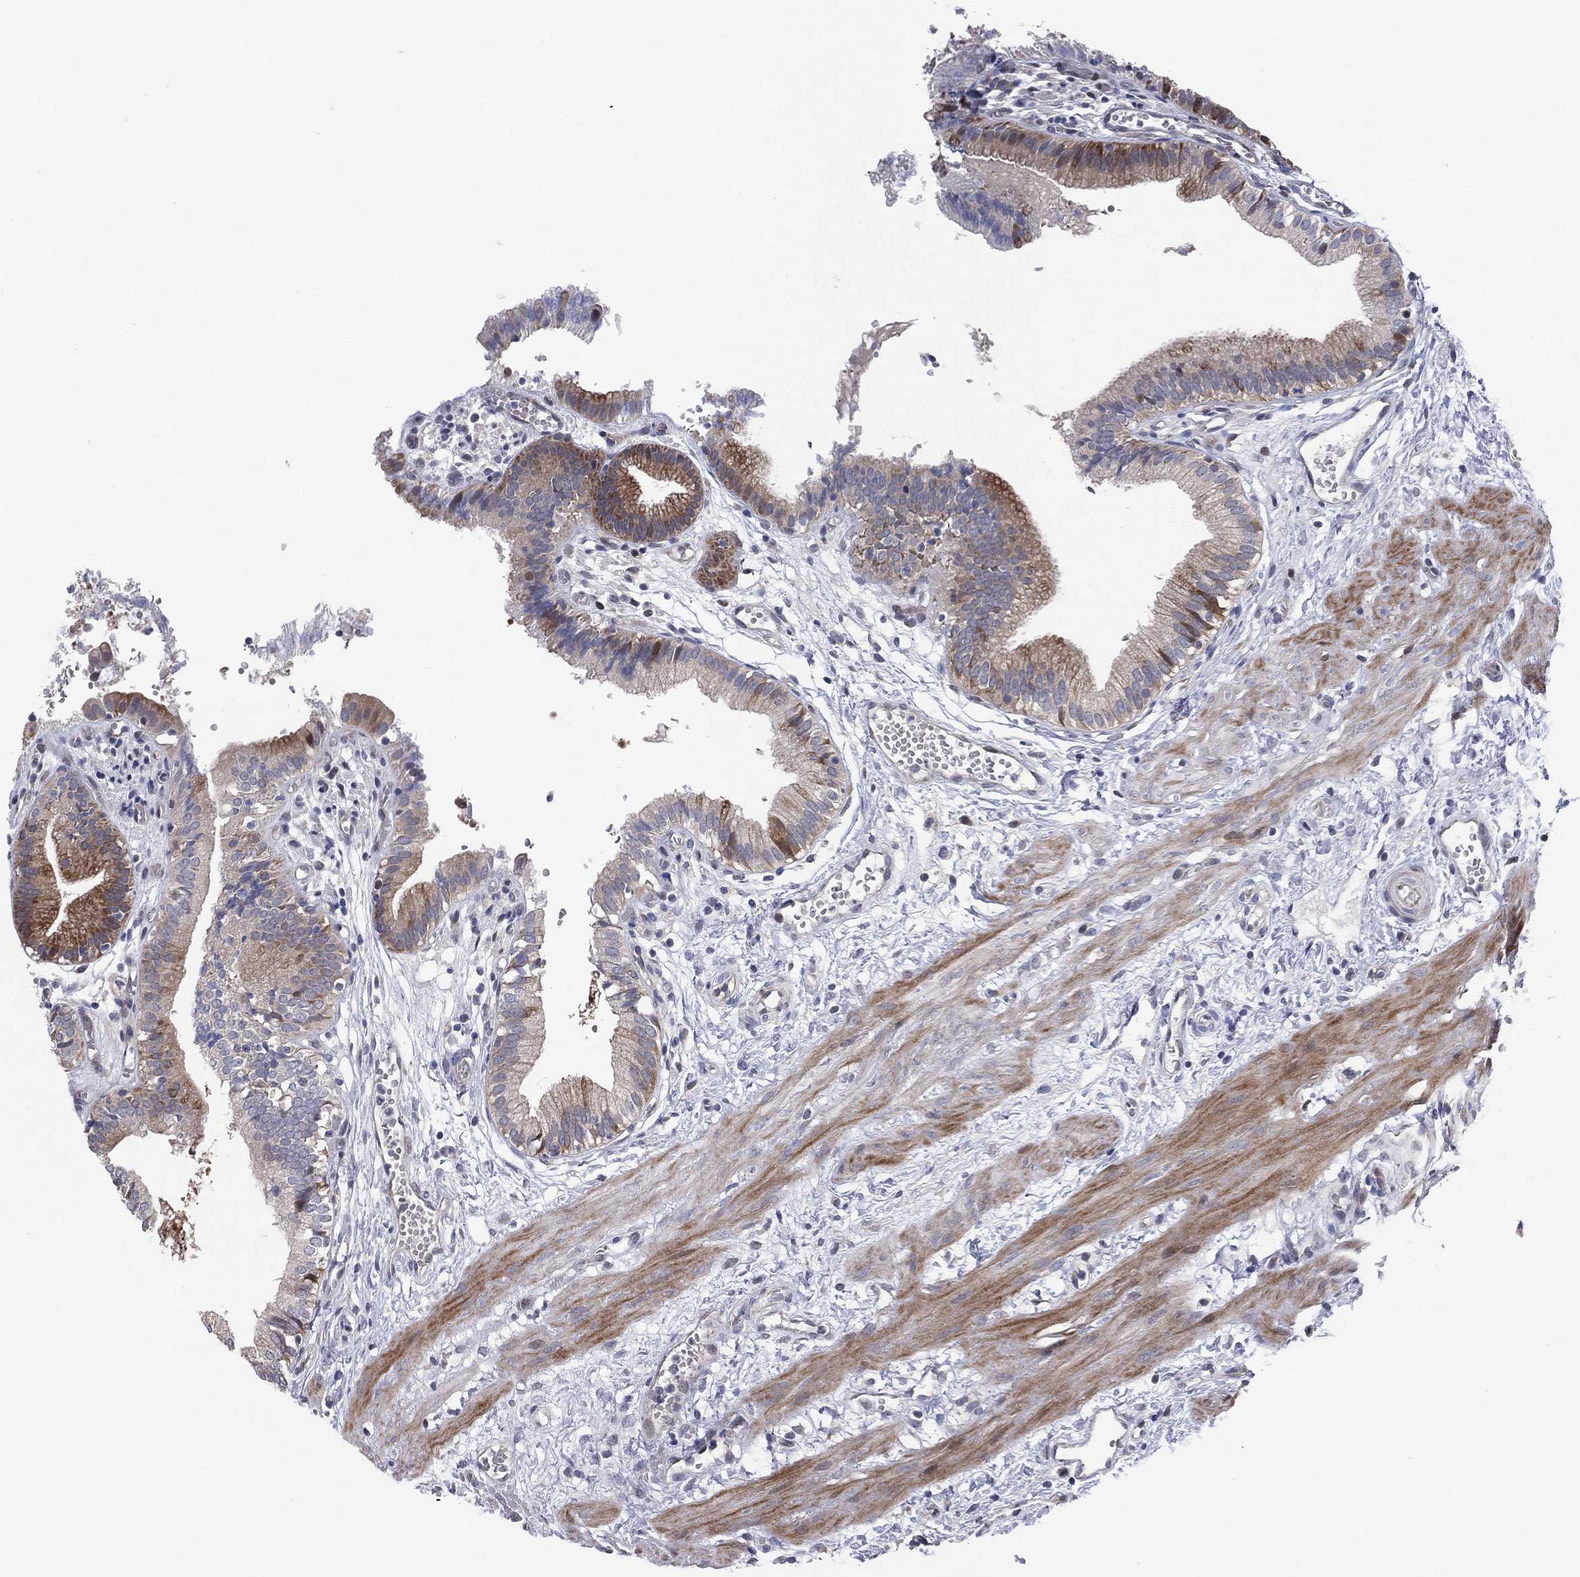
{"staining": {"intensity": "moderate", "quantity": "25%-75%", "location": "cytoplasmic/membranous"}, "tissue": "gallbladder", "cell_type": "Glandular cells", "image_type": "normal", "snomed": [{"axis": "morphology", "description": "Normal tissue, NOS"}, {"axis": "topography", "description": "Gallbladder"}], "caption": "This is a histology image of immunohistochemistry staining of benign gallbladder, which shows moderate expression in the cytoplasmic/membranous of glandular cells.", "gene": "UTP14A", "patient": {"sex": "female", "age": 24}}